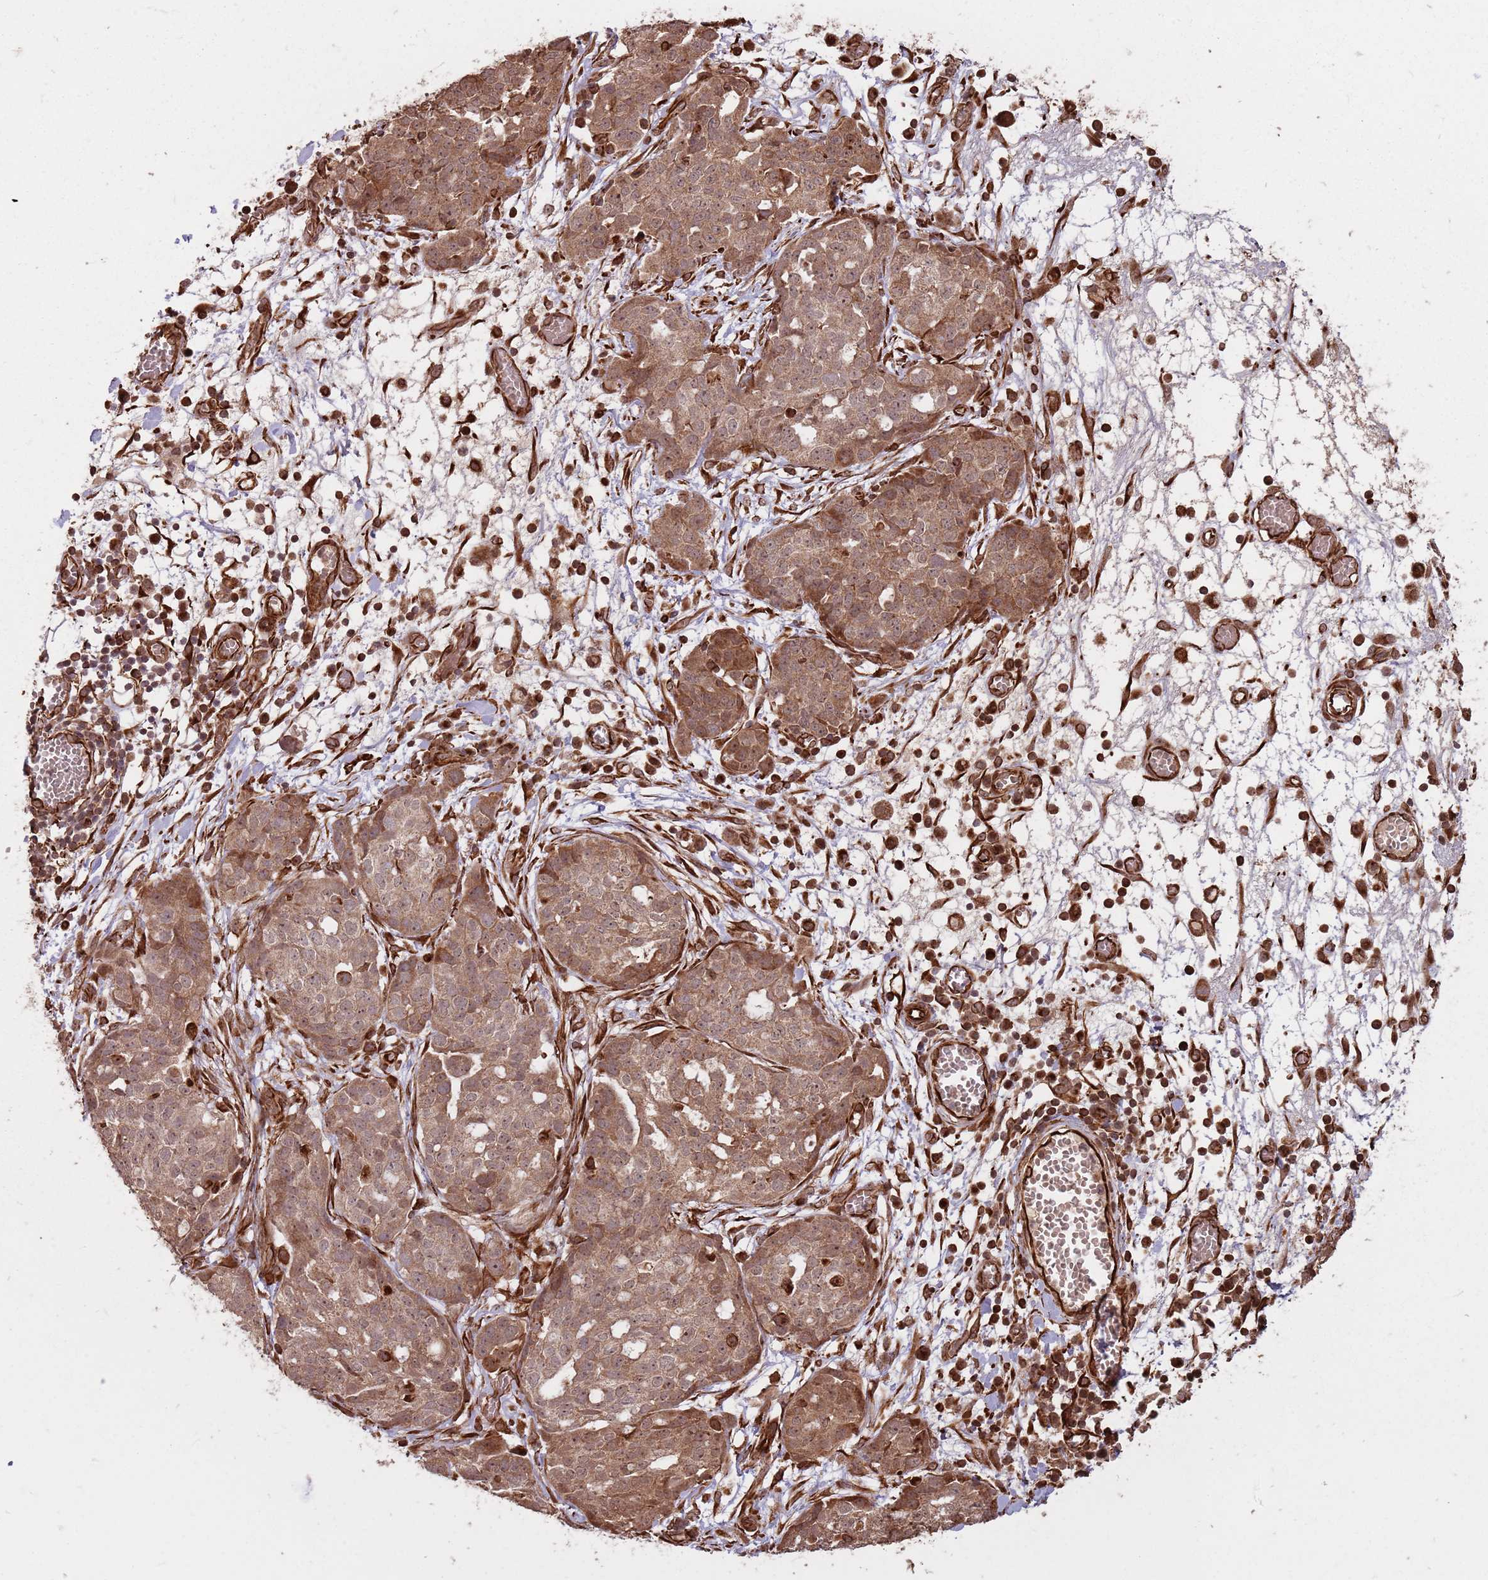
{"staining": {"intensity": "moderate", "quantity": ">75%", "location": "cytoplasmic/membranous,nuclear"}, "tissue": "ovarian cancer", "cell_type": "Tumor cells", "image_type": "cancer", "snomed": [{"axis": "morphology", "description": "Cystadenocarcinoma, serous, NOS"}, {"axis": "topography", "description": "Soft tissue"}, {"axis": "topography", "description": "Ovary"}], "caption": "Ovarian serous cystadenocarcinoma tissue reveals moderate cytoplasmic/membranous and nuclear expression in about >75% of tumor cells, visualized by immunohistochemistry. Nuclei are stained in blue.", "gene": "ADAMTS3", "patient": {"sex": "female", "age": 57}}